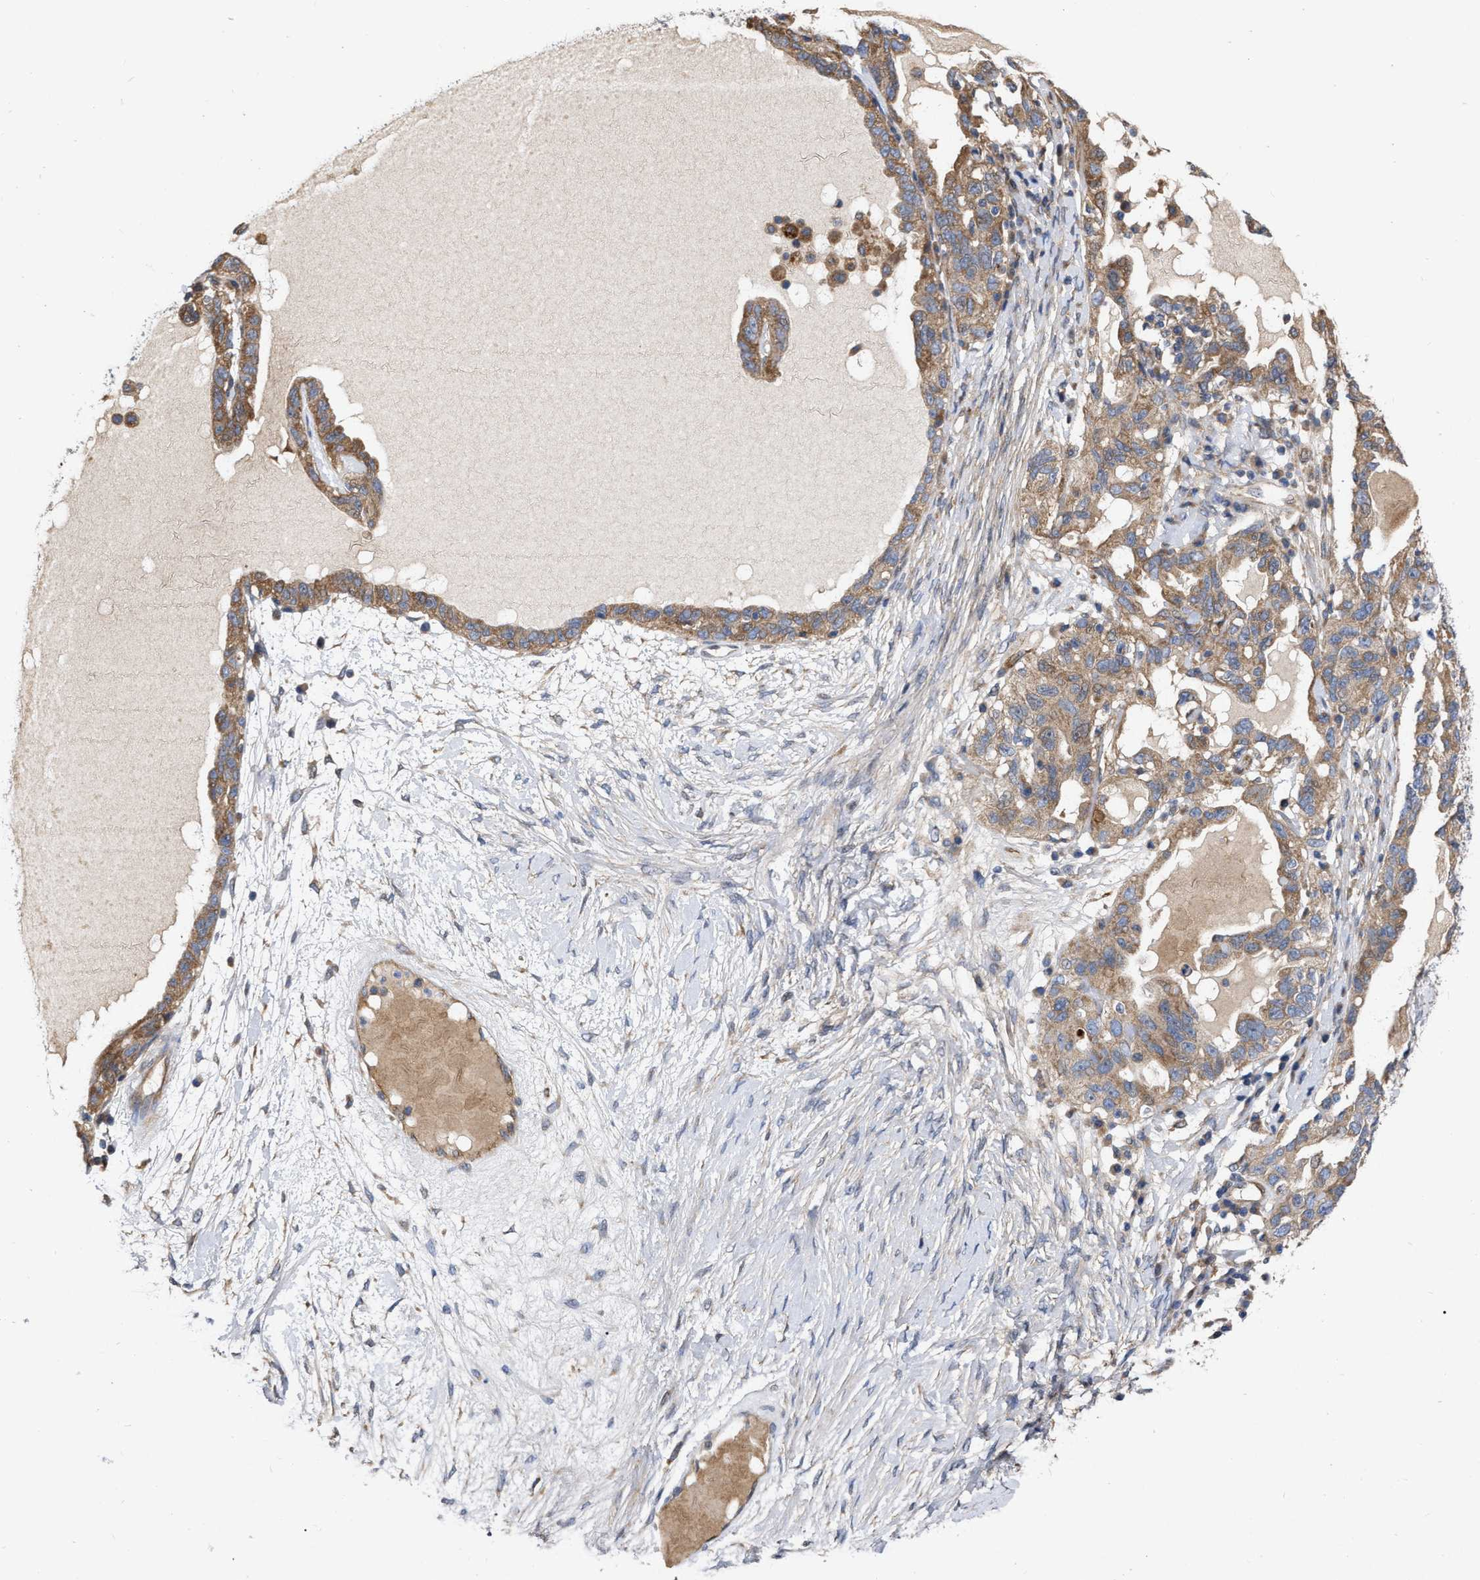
{"staining": {"intensity": "moderate", "quantity": ">75%", "location": "cytoplasmic/membranous"}, "tissue": "ovarian cancer", "cell_type": "Tumor cells", "image_type": "cancer", "snomed": [{"axis": "morphology", "description": "Cystadenocarcinoma, serous, NOS"}, {"axis": "topography", "description": "Ovary"}], "caption": "Tumor cells display medium levels of moderate cytoplasmic/membranous positivity in about >75% of cells in human serous cystadenocarcinoma (ovarian).", "gene": "MLST8", "patient": {"sex": "female", "age": 82}}